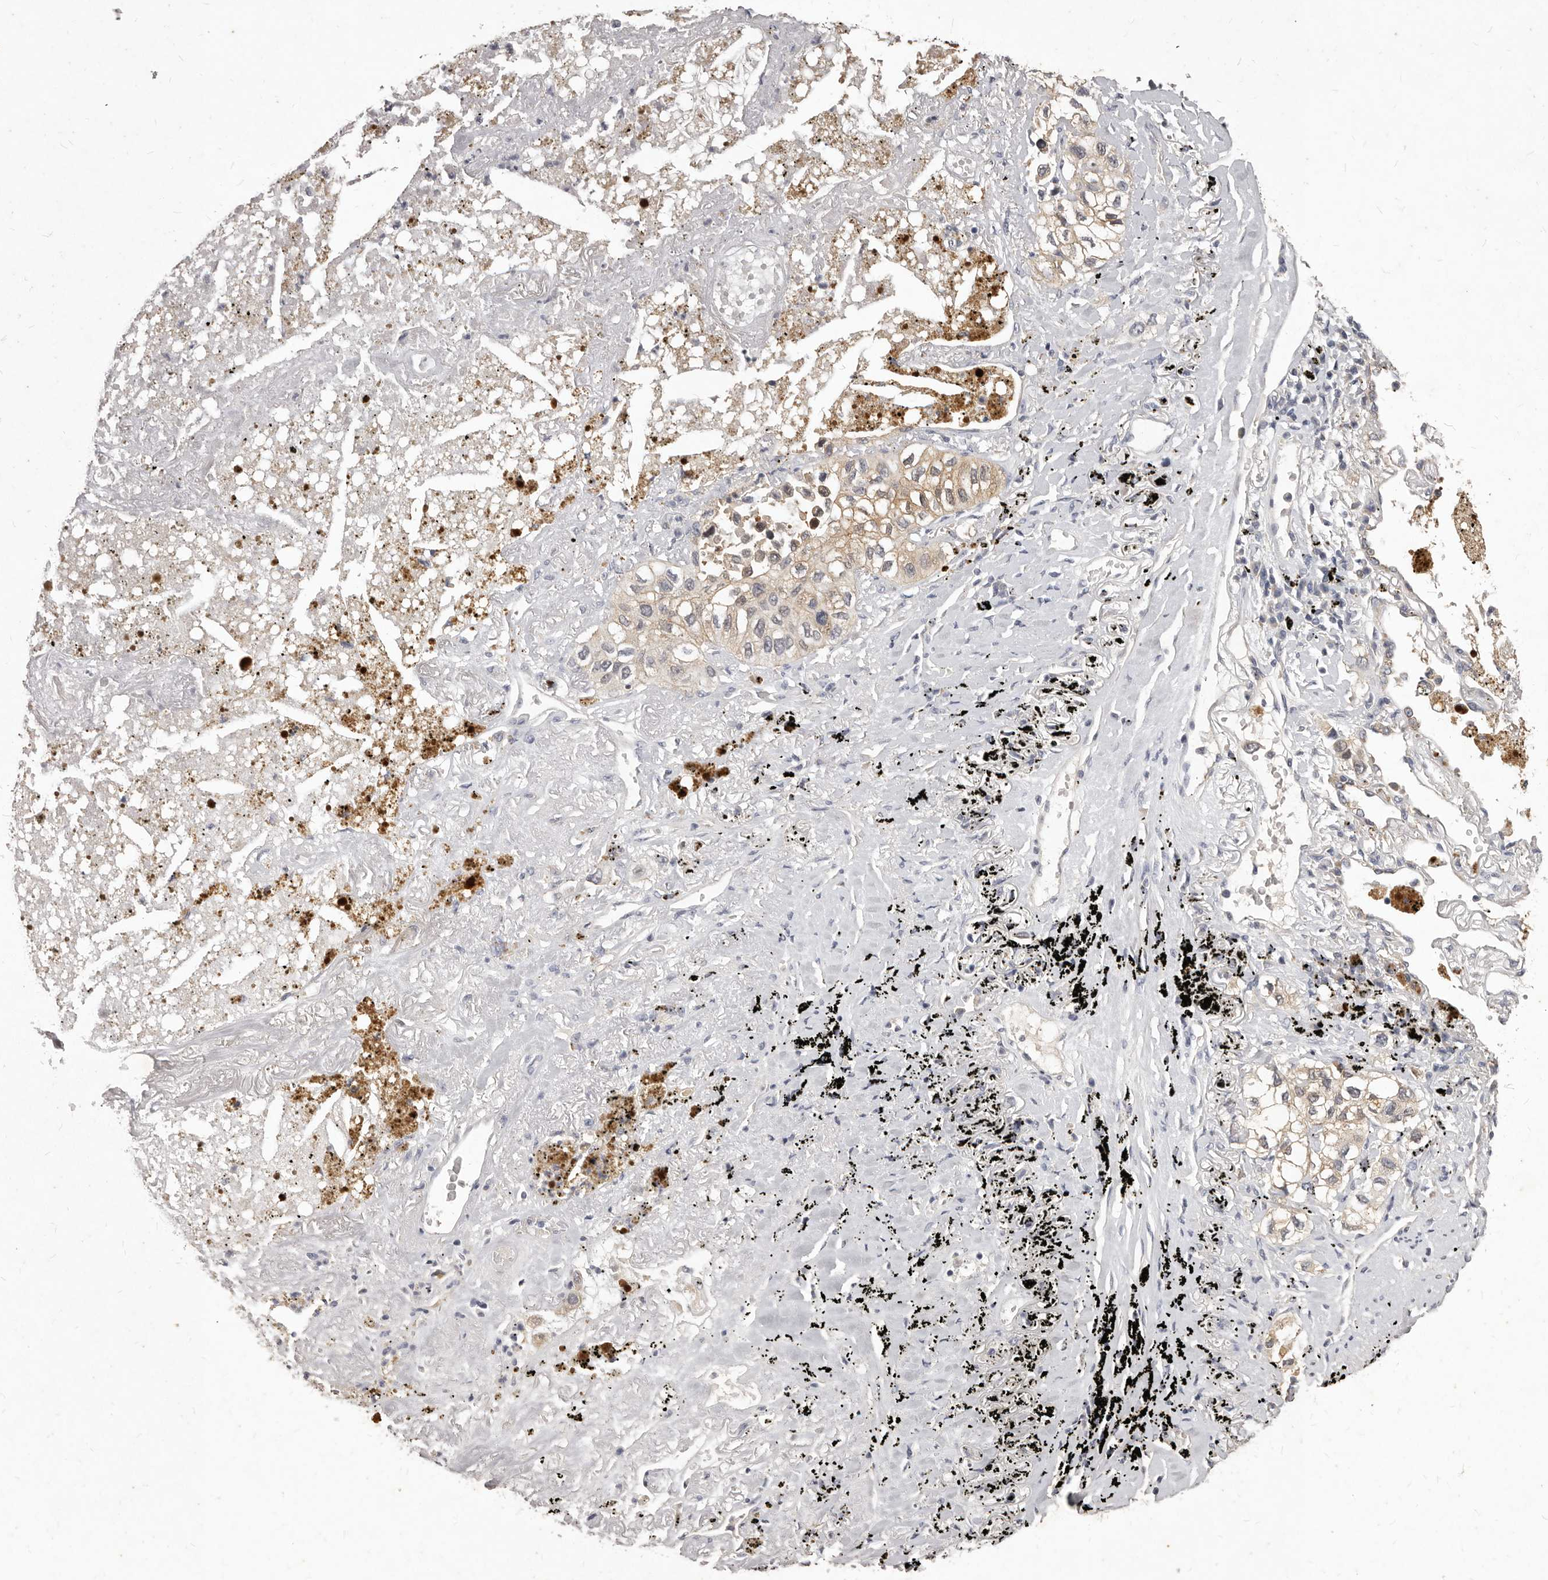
{"staining": {"intensity": "moderate", "quantity": ">75%", "location": "cytoplasmic/membranous"}, "tissue": "lung cancer", "cell_type": "Tumor cells", "image_type": "cancer", "snomed": [{"axis": "morphology", "description": "Adenocarcinoma, NOS"}, {"axis": "topography", "description": "Lung"}], "caption": "This image demonstrates adenocarcinoma (lung) stained with immunohistochemistry to label a protein in brown. The cytoplasmic/membranous of tumor cells show moderate positivity for the protein. Nuclei are counter-stained blue.", "gene": "GPRC5C", "patient": {"sex": "male", "age": 63}}